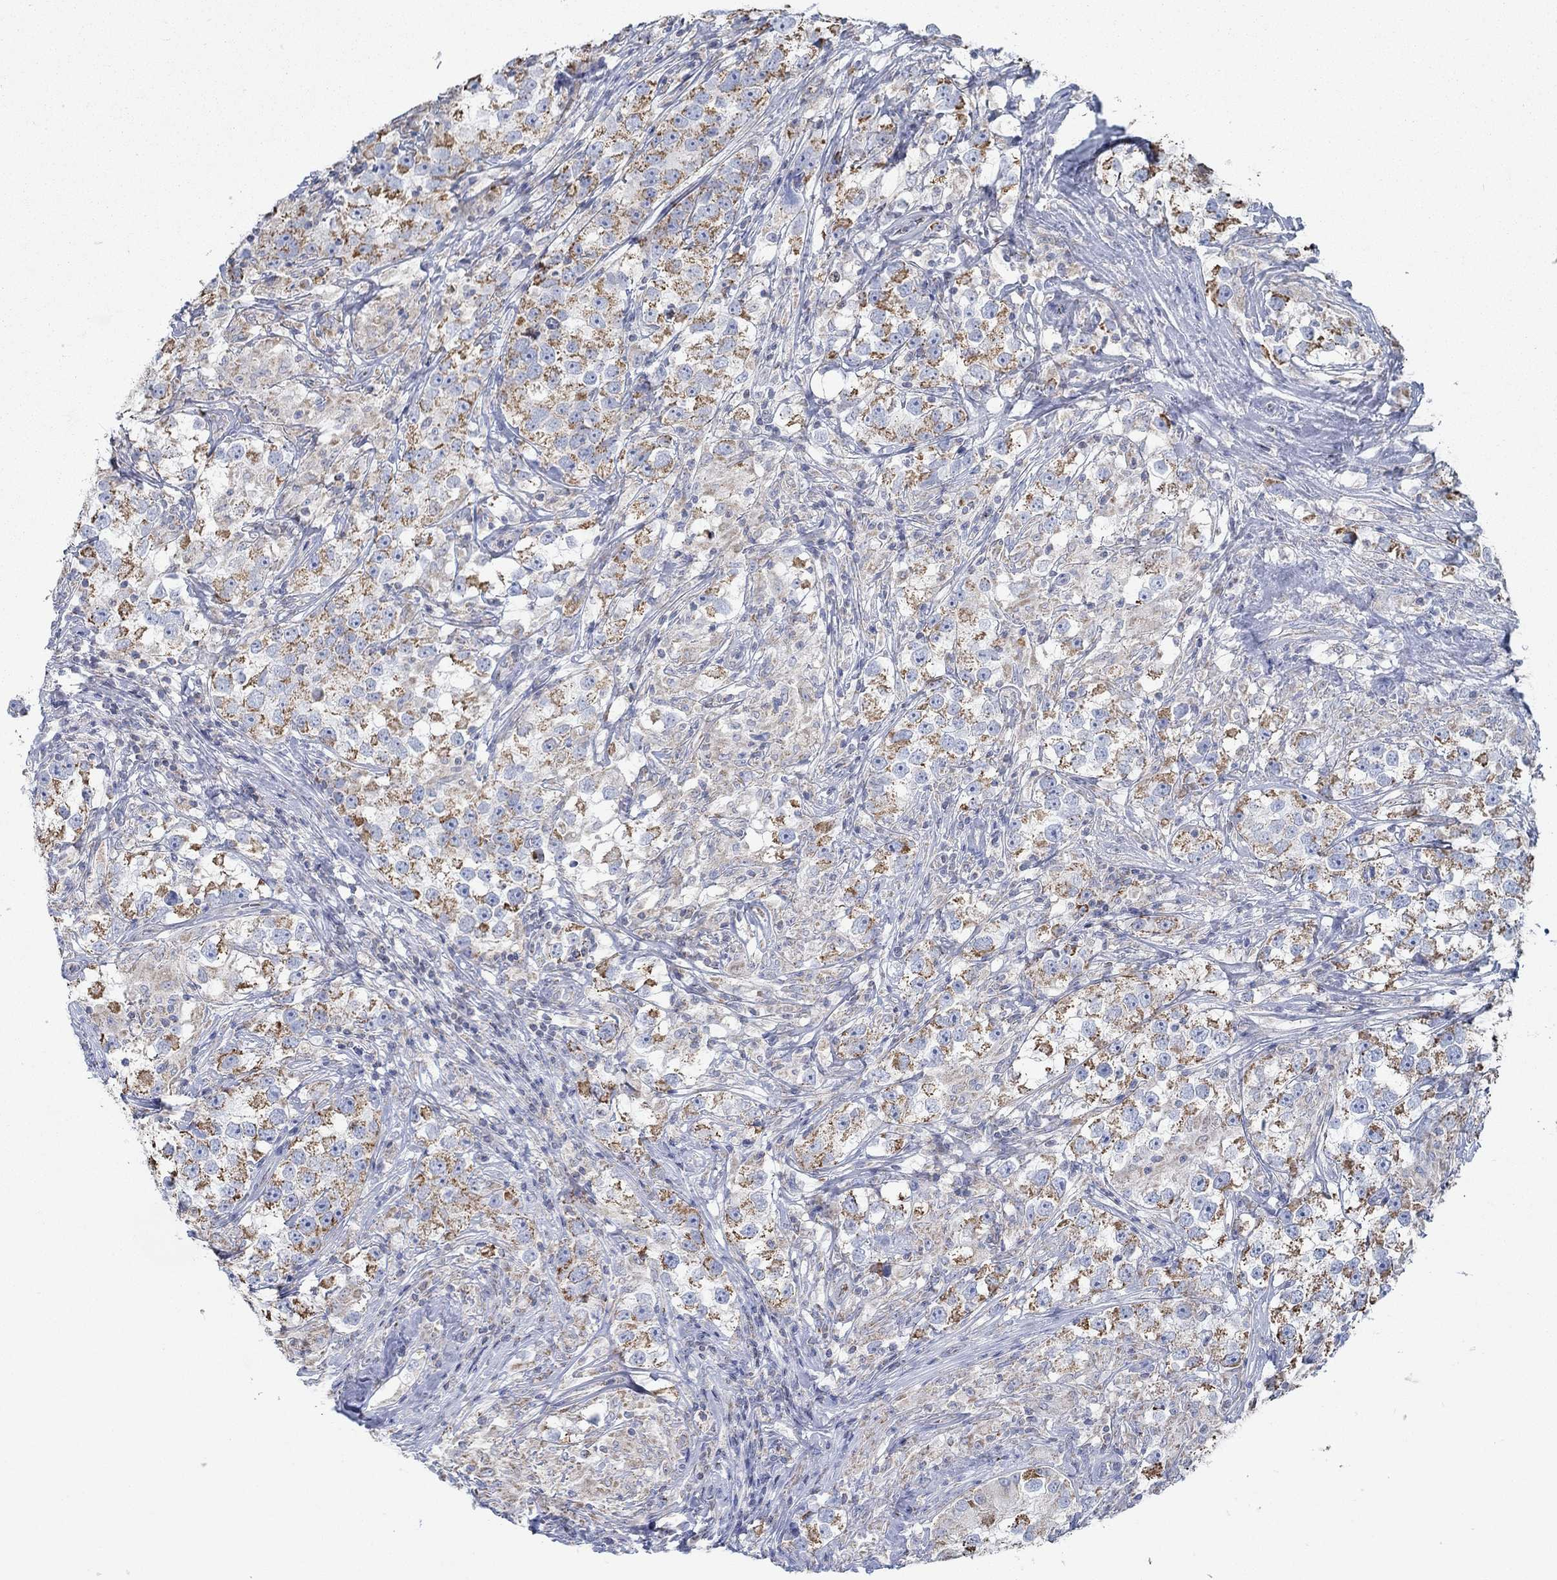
{"staining": {"intensity": "strong", "quantity": "25%-75%", "location": "cytoplasmic/membranous"}, "tissue": "testis cancer", "cell_type": "Tumor cells", "image_type": "cancer", "snomed": [{"axis": "morphology", "description": "Seminoma, NOS"}, {"axis": "topography", "description": "Testis"}], "caption": "Immunohistochemical staining of human seminoma (testis) demonstrates high levels of strong cytoplasmic/membranous protein expression in approximately 25%-75% of tumor cells. The staining was performed using DAB to visualize the protein expression in brown, while the nuclei were stained in blue with hematoxylin (Magnification: 20x).", "gene": "GLOD5", "patient": {"sex": "male", "age": 46}}